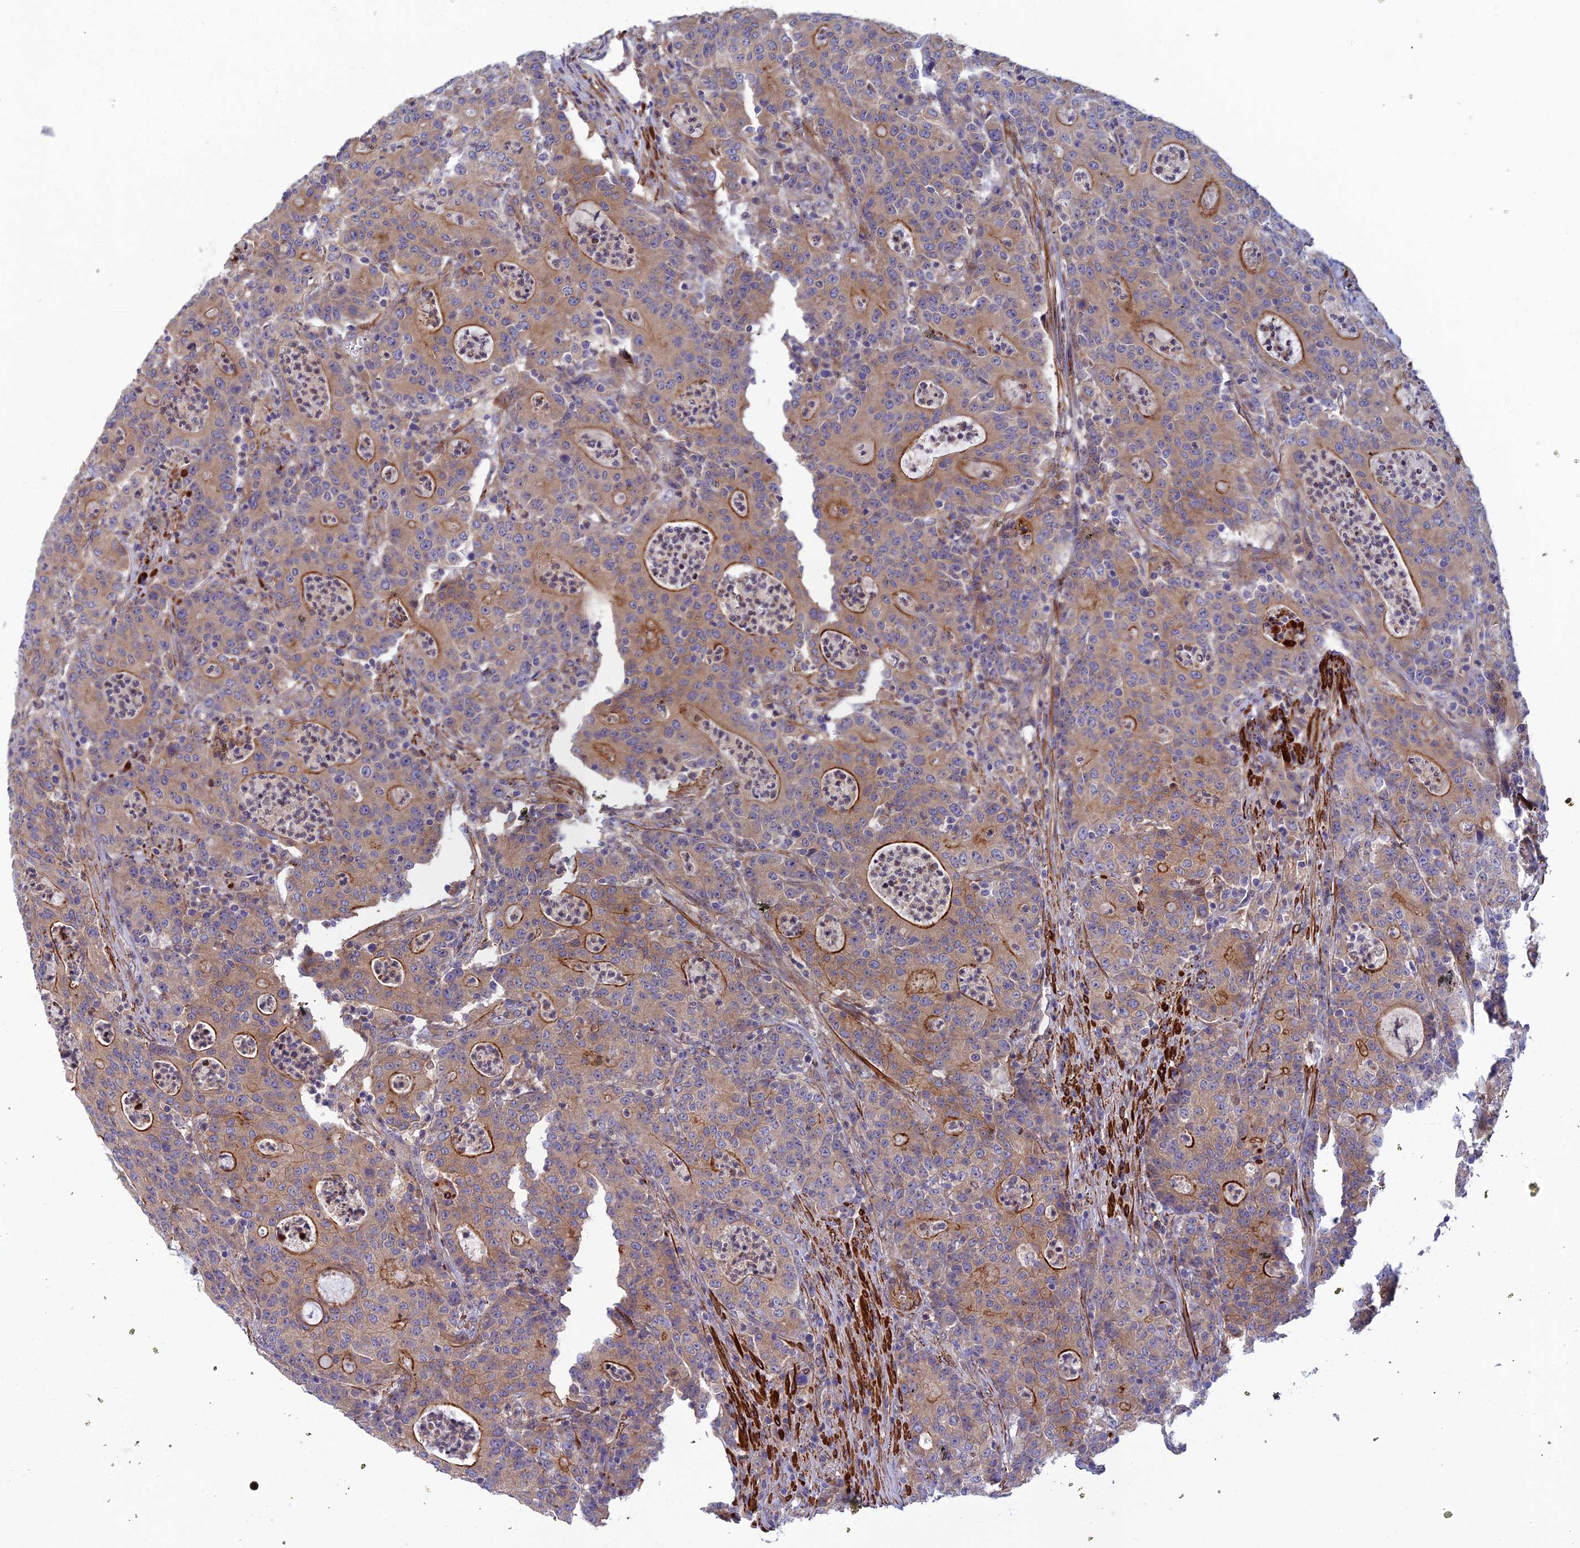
{"staining": {"intensity": "moderate", "quantity": ">75%", "location": "cytoplasmic/membranous"}, "tissue": "colorectal cancer", "cell_type": "Tumor cells", "image_type": "cancer", "snomed": [{"axis": "morphology", "description": "Adenocarcinoma, NOS"}, {"axis": "topography", "description": "Colon"}], "caption": "IHC histopathology image of colorectal cancer (adenocarcinoma) stained for a protein (brown), which exhibits medium levels of moderate cytoplasmic/membranous expression in approximately >75% of tumor cells.", "gene": "RALGAPA2", "patient": {"sex": "male", "age": 83}}